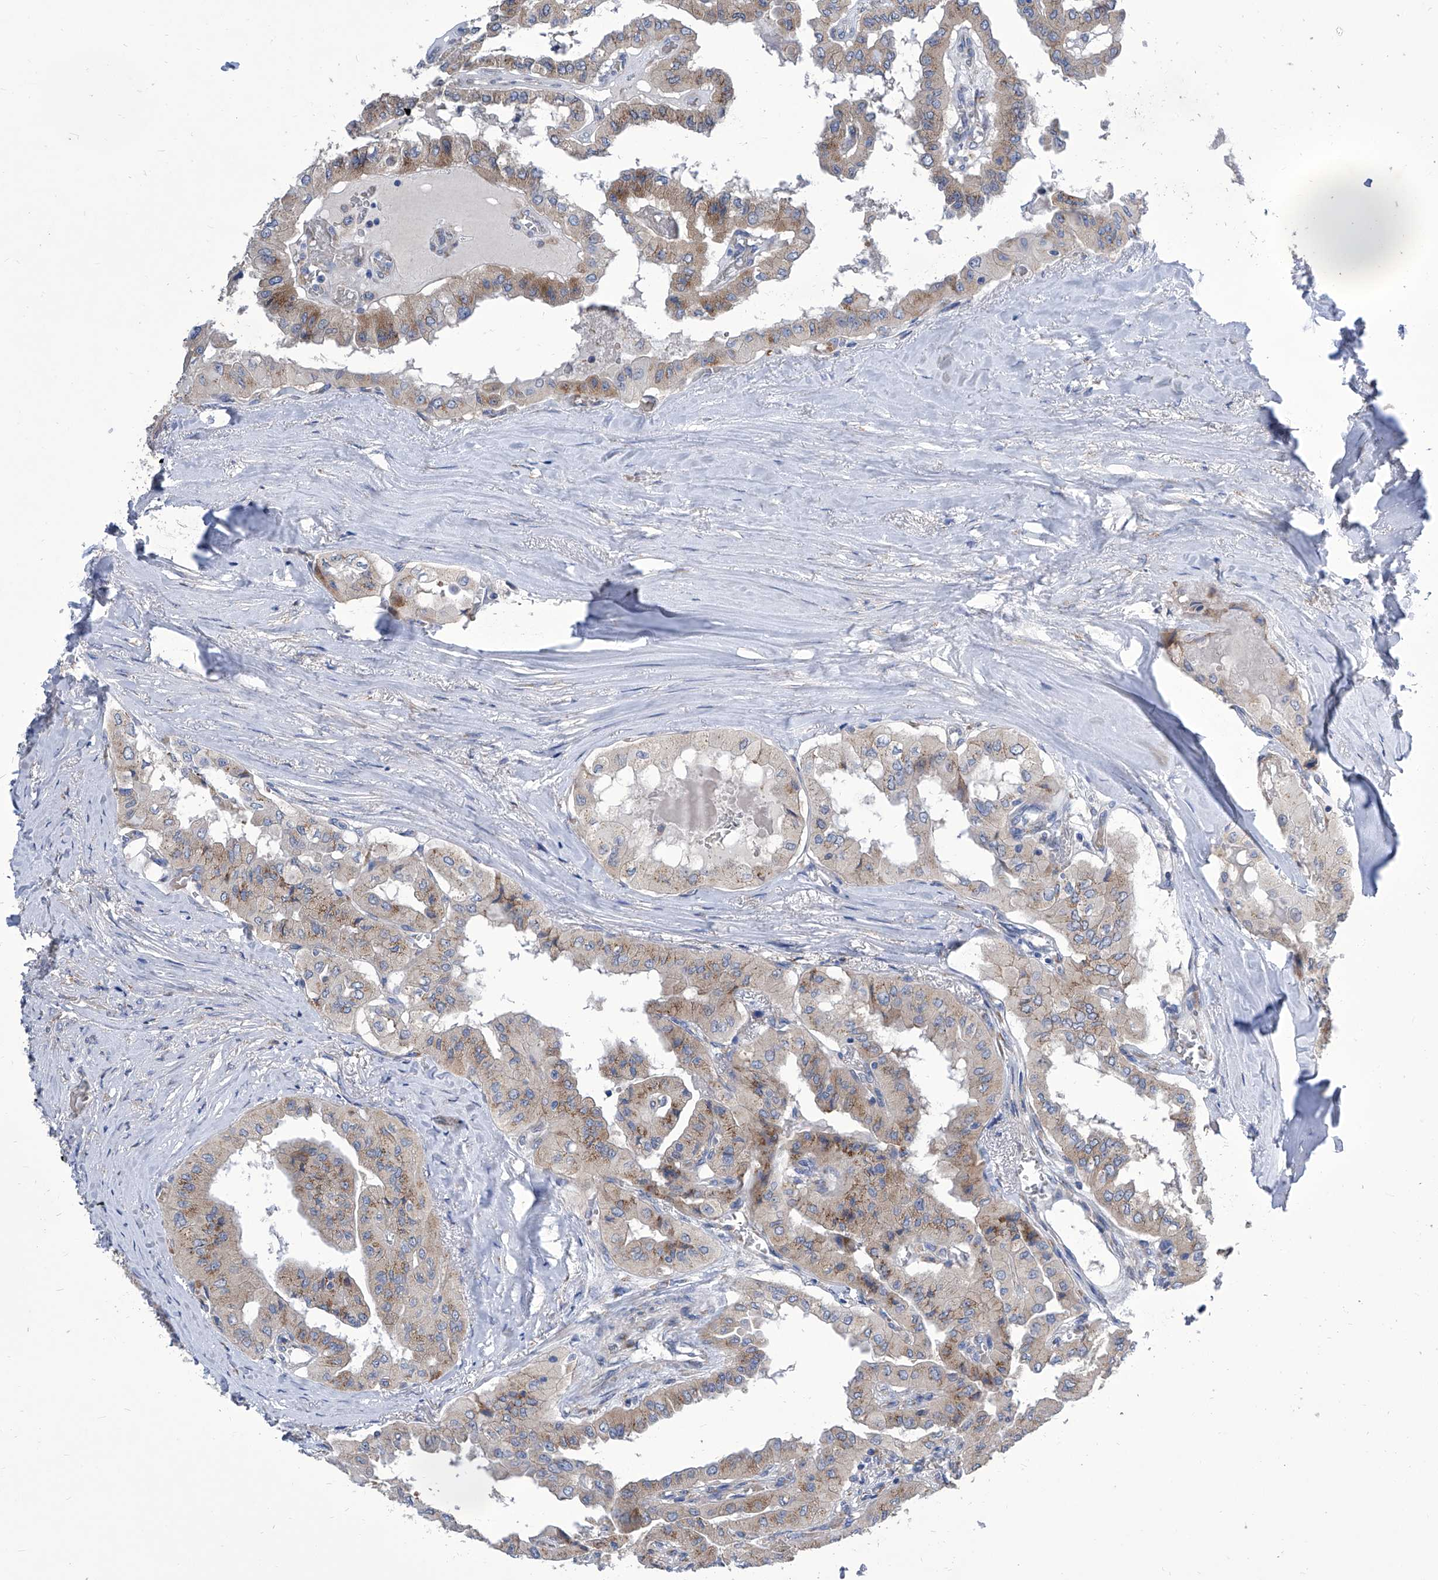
{"staining": {"intensity": "moderate", "quantity": "25%-75%", "location": "cytoplasmic/membranous"}, "tissue": "thyroid cancer", "cell_type": "Tumor cells", "image_type": "cancer", "snomed": [{"axis": "morphology", "description": "Papillary adenocarcinoma, NOS"}, {"axis": "topography", "description": "Thyroid gland"}], "caption": "Immunohistochemistry (IHC) image of human thyroid papillary adenocarcinoma stained for a protein (brown), which exhibits medium levels of moderate cytoplasmic/membranous staining in about 25%-75% of tumor cells.", "gene": "TJAP1", "patient": {"sex": "female", "age": 59}}